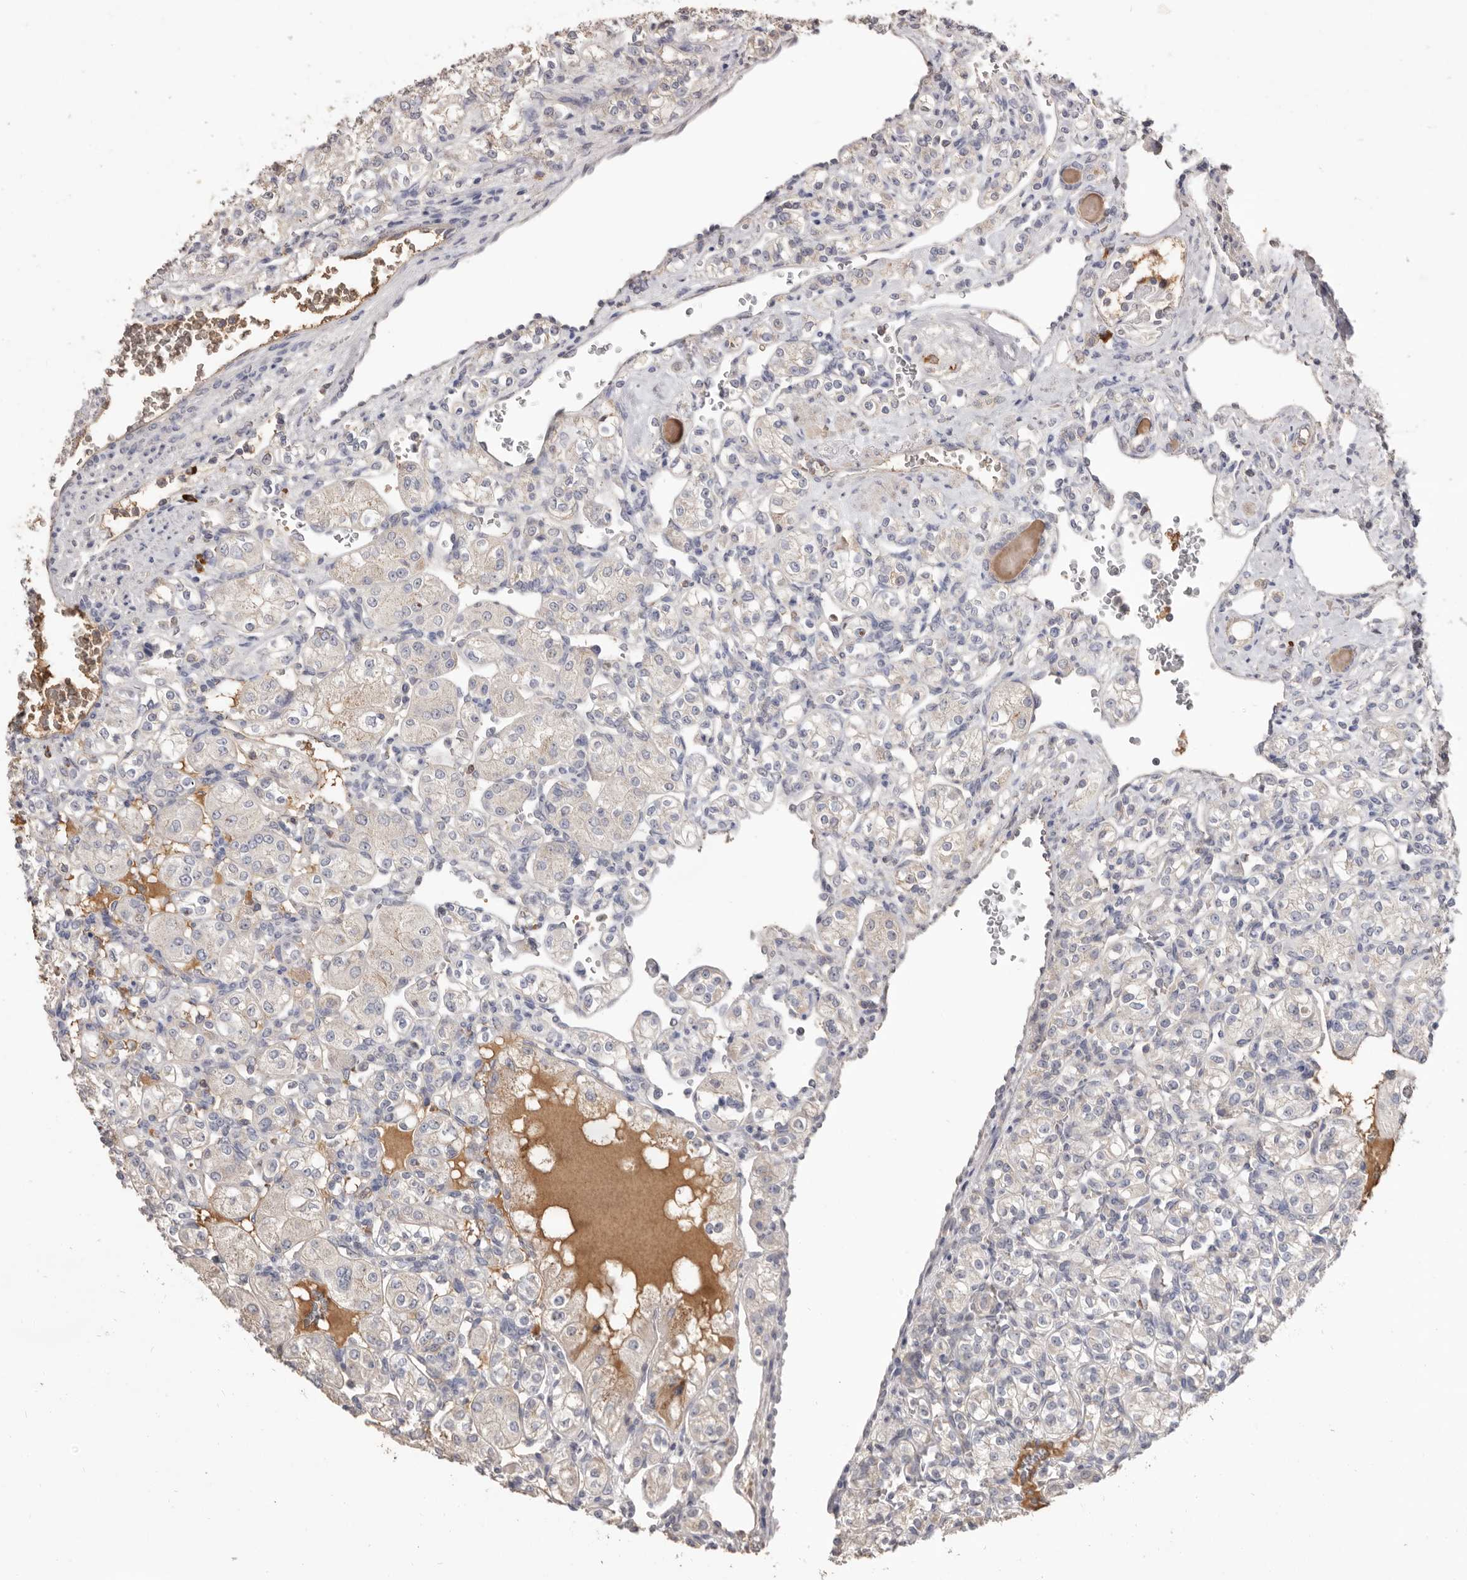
{"staining": {"intensity": "negative", "quantity": "none", "location": "none"}, "tissue": "renal cancer", "cell_type": "Tumor cells", "image_type": "cancer", "snomed": [{"axis": "morphology", "description": "Adenocarcinoma, NOS"}, {"axis": "topography", "description": "Kidney"}], "caption": "This is an immunohistochemistry histopathology image of human renal cancer (adenocarcinoma). There is no expression in tumor cells.", "gene": "HCAR2", "patient": {"sex": "male", "age": 77}}